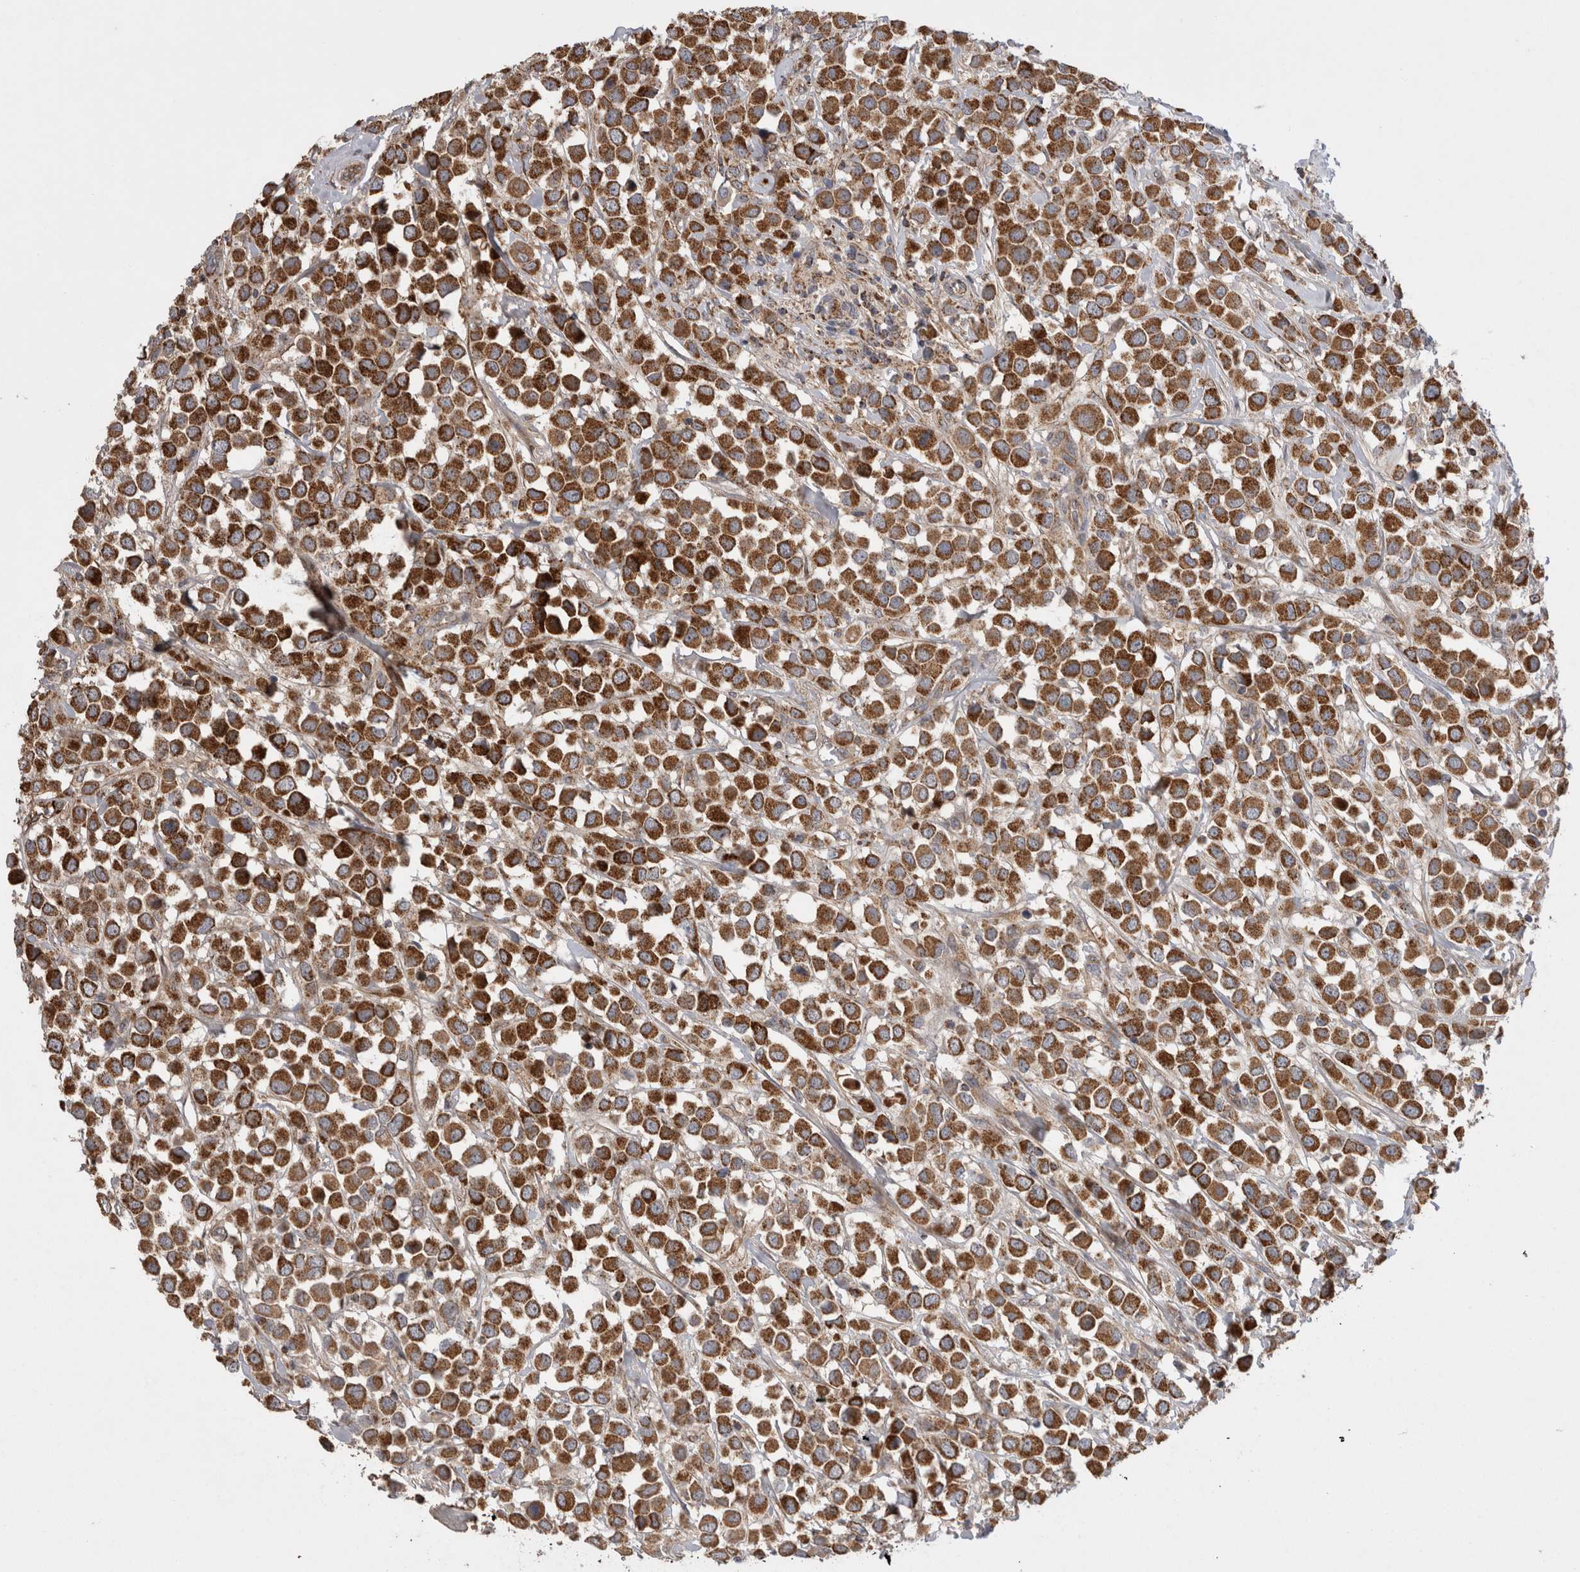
{"staining": {"intensity": "strong", "quantity": ">75%", "location": "cytoplasmic/membranous"}, "tissue": "breast cancer", "cell_type": "Tumor cells", "image_type": "cancer", "snomed": [{"axis": "morphology", "description": "Duct carcinoma"}, {"axis": "topography", "description": "Breast"}], "caption": "Human breast invasive ductal carcinoma stained with a brown dye exhibits strong cytoplasmic/membranous positive staining in approximately >75% of tumor cells.", "gene": "DARS2", "patient": {"sex": "female", "age": 61}}